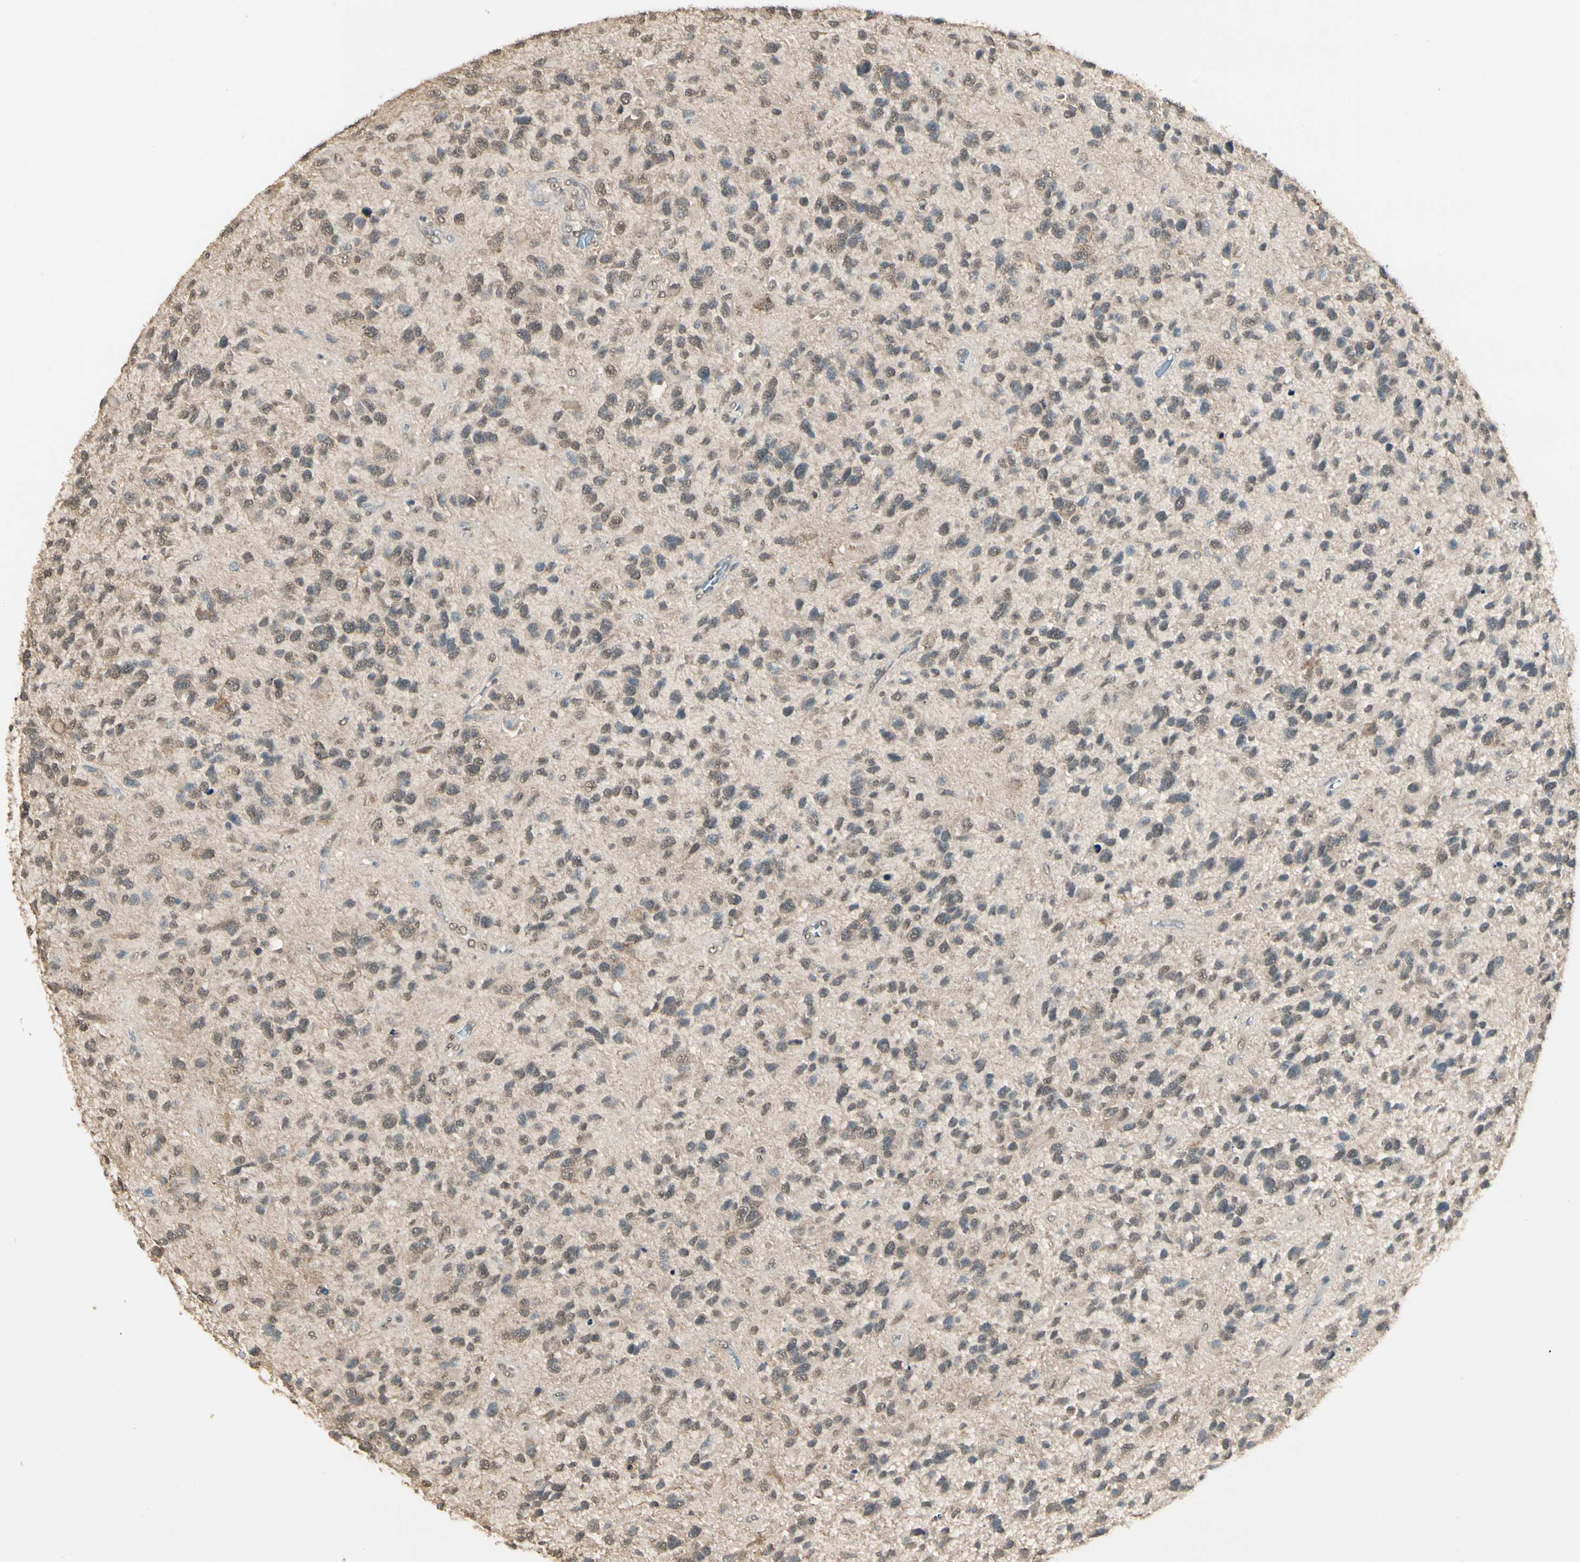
{"staining": {"intensity": "weak", "quantity": "25%-75%", "location": "cytoplasmic/membranous"}, "tissue": "glioma", "cell_type": "Tumor cells", "image_type": "cancer", "snomed": [{"axis": "morphology", "description": "Glioma, malignant, High grade"}, {"axis": "topography", "description": "Brain"}], "caption": "The photomicrograph exhibits a brown stain indicating the presence of a protein in the cytoplasmic/membranous of tumor cells in malignant high-grade glioma. The staining was performed using DAB (3,3'-diaminobenzidine), with brown indicating positive protein expression. Nuclei are stained blue with hematoxylin.", "gene": "SGCA", "patient": {"sex": "female", "age": 58}}